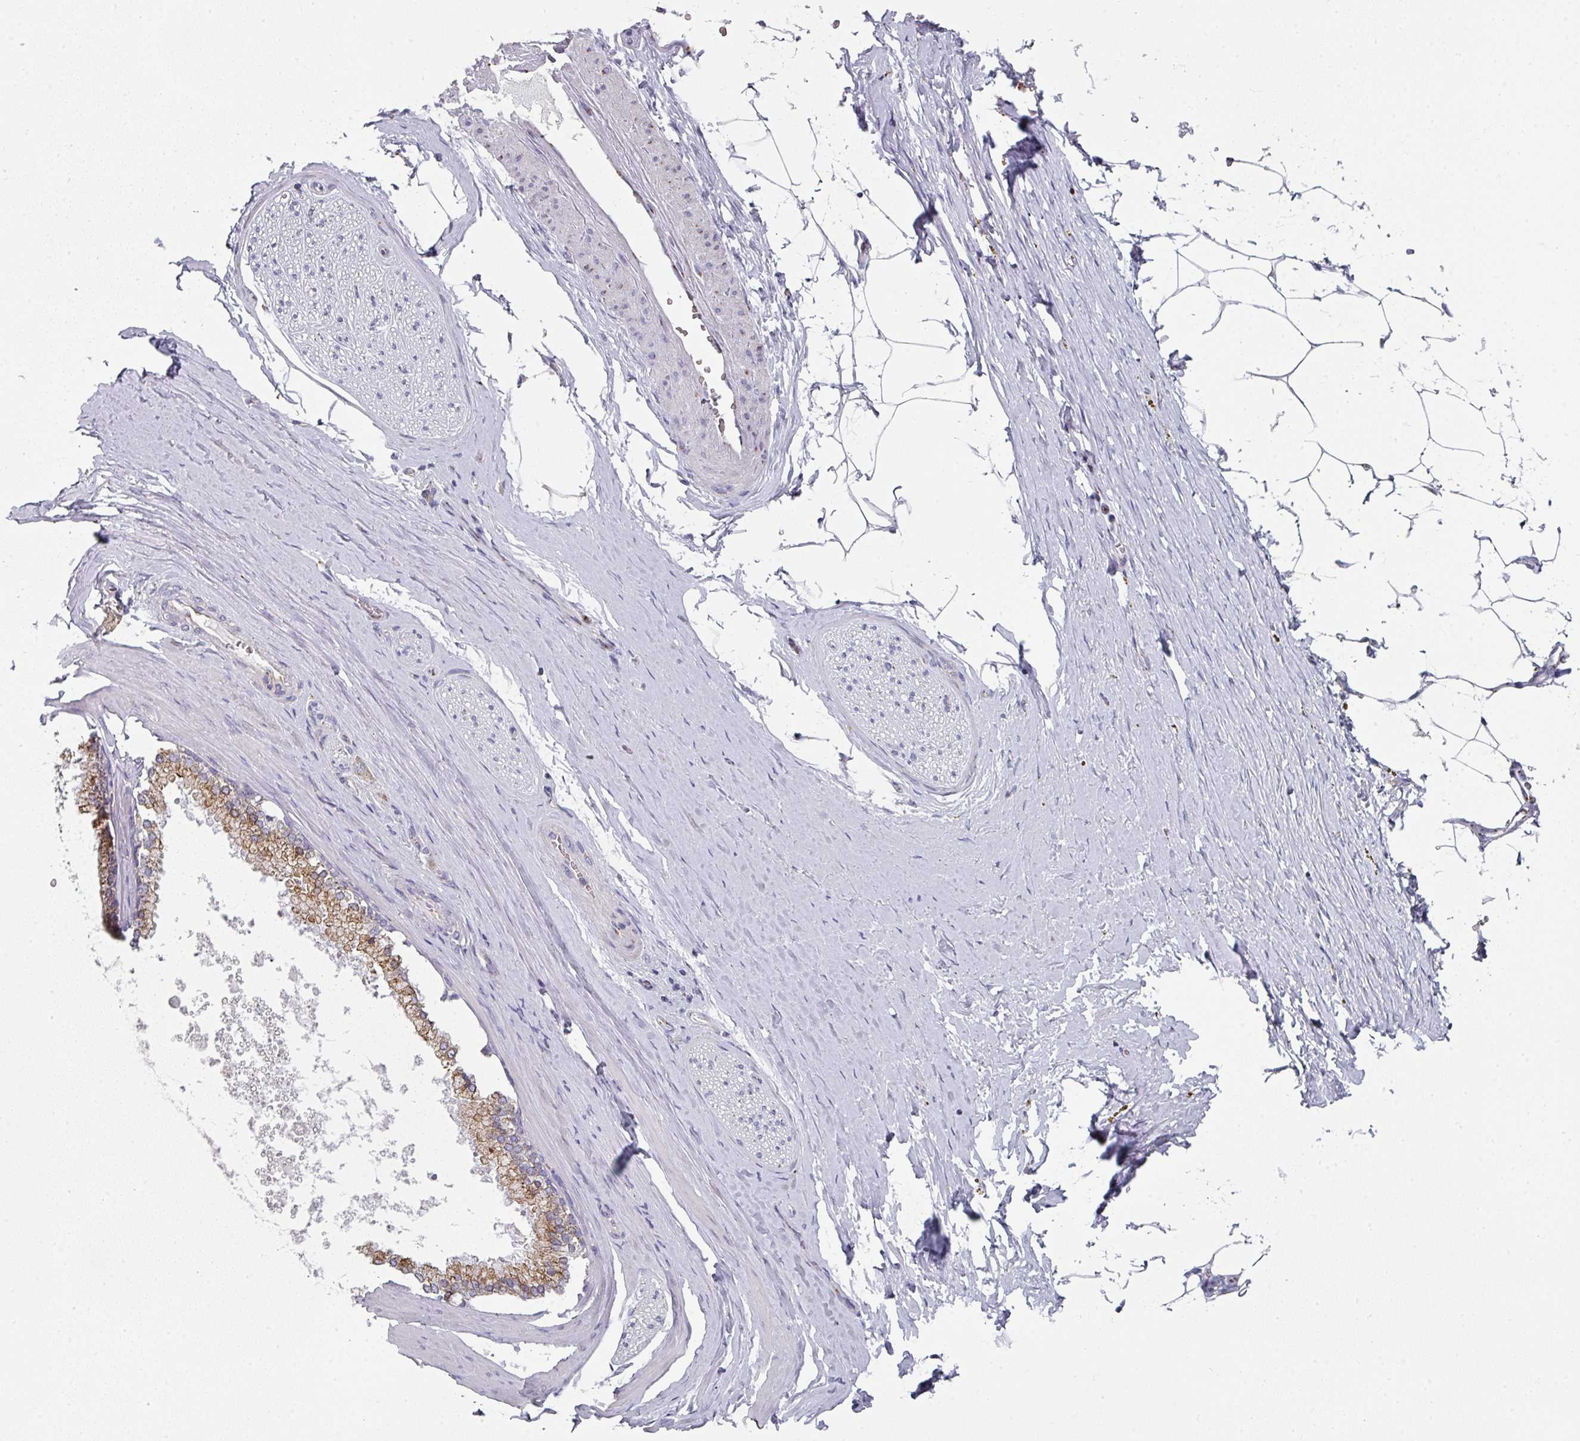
{"staining": {"intensity": "negative", "quantity": "none", "location": "none"}, "tissue": "adipose tissue", "cell_type": "Adipocytes", "image_type": "normal", "snomed": [{"axis": "morphology", "description": "Normal tissue, NOS"}, {"axis": "morphology", "description": "Adenocarcinoma, High grade"}, {"axis": "topography", "description": "Prostate"}, {"axis": "topography", "description": "Peripheral nerve tissue"}], "caption": "There is no significant expression in adipocytes of adipose tissue. (DAB (3,3'-diaminobenzidine) immunohistochemistry with hematoxylin counter stain).", "gene": "CCDC85B", "patient": {"sex": "male", "age": 68}}